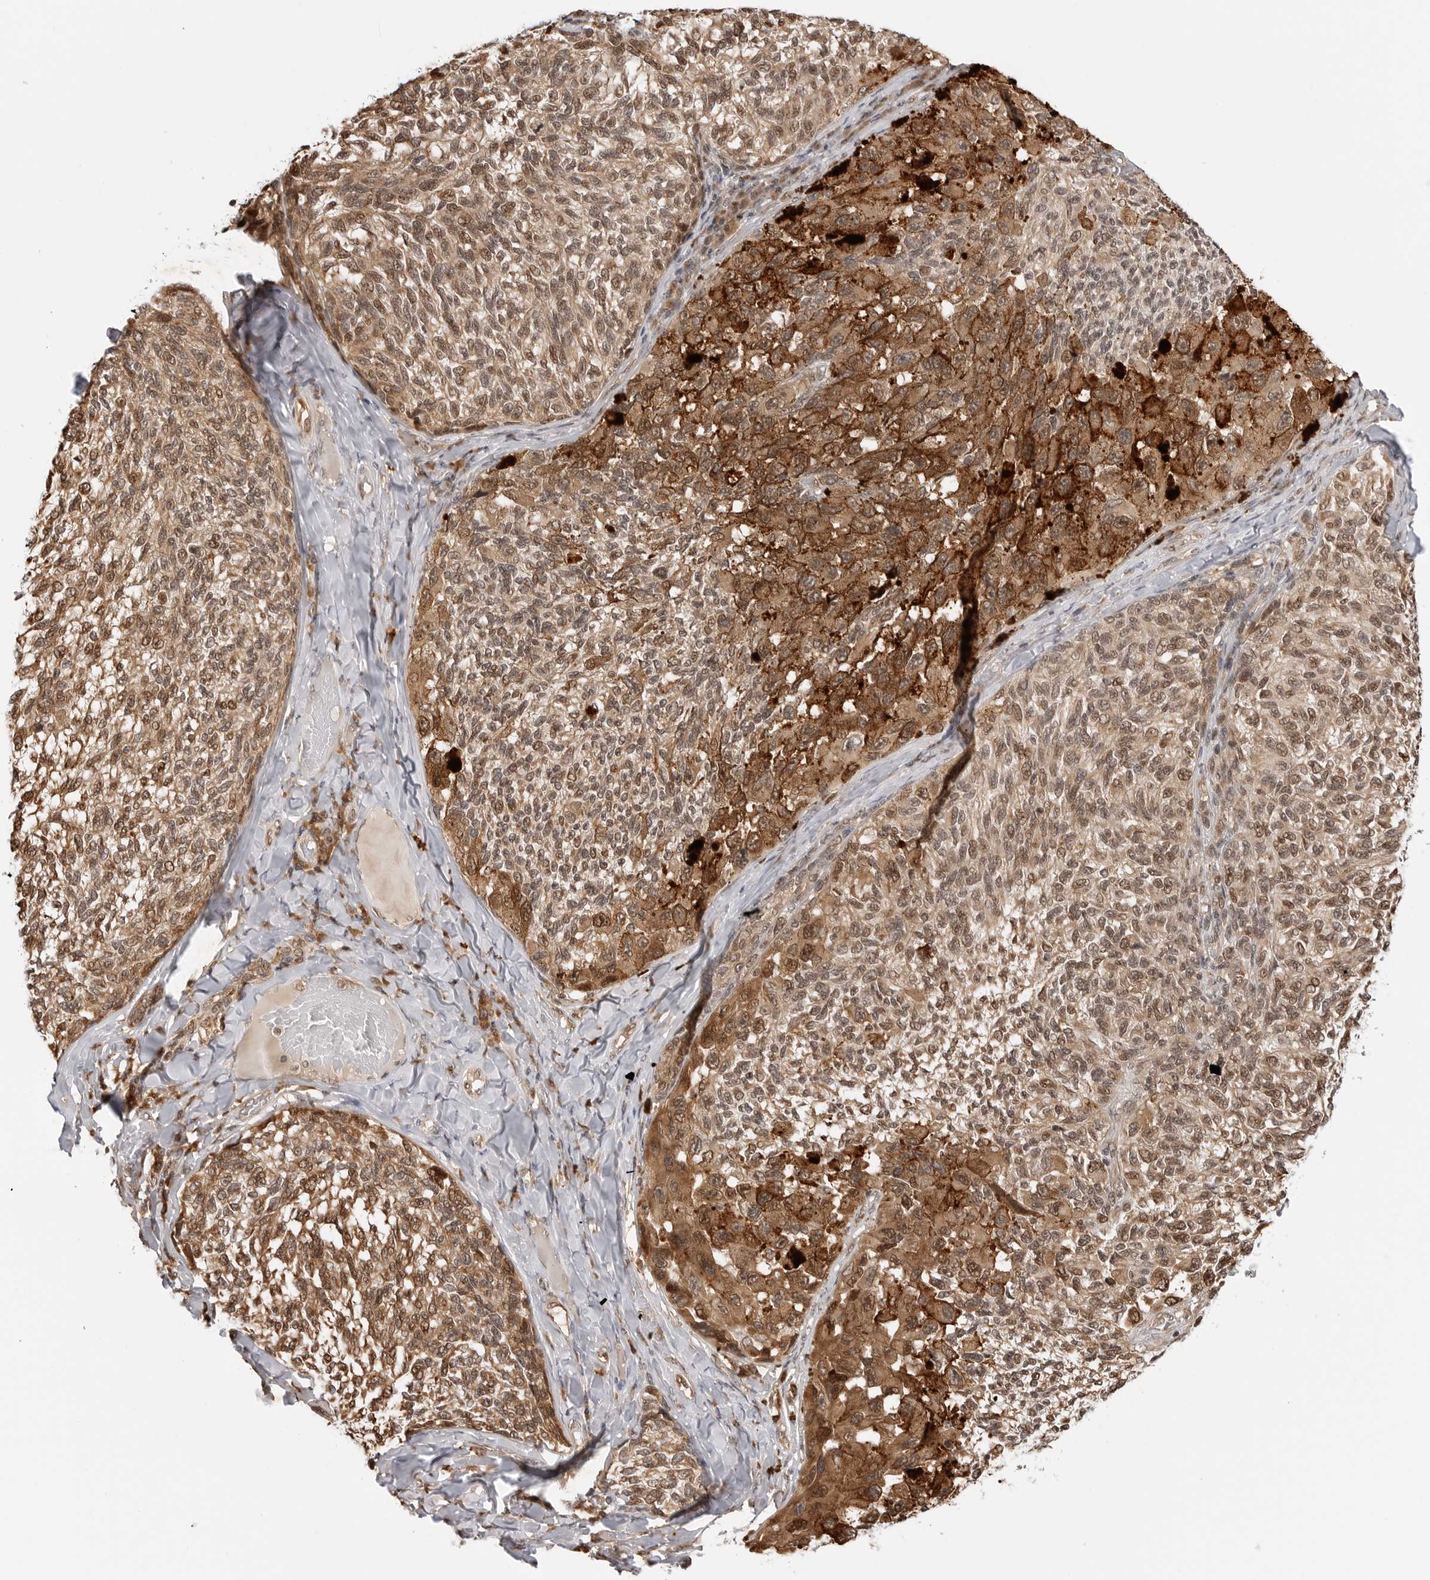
{"staining": {"intensity": "moderate", "quantity": ">75%", "location": "cytoplasmic/membranous,nuclear"}, "tissue": "melanoma", "cell_type": "Tumor cells", "image_type": "cancer", "snomed": [{"axis": "morphology", "description": "Malignant melanoma, NOS"}, {"axis": "topography", "description": "Skin"}], "caption": "Immunohistochemical staining of human melanoma shows moderate cytoplasmic/membranous and nuclear protein expression in about >75% of tumor cells.", "gene": "TIPRL", "patient": {"sex": "female", "age": 73}}